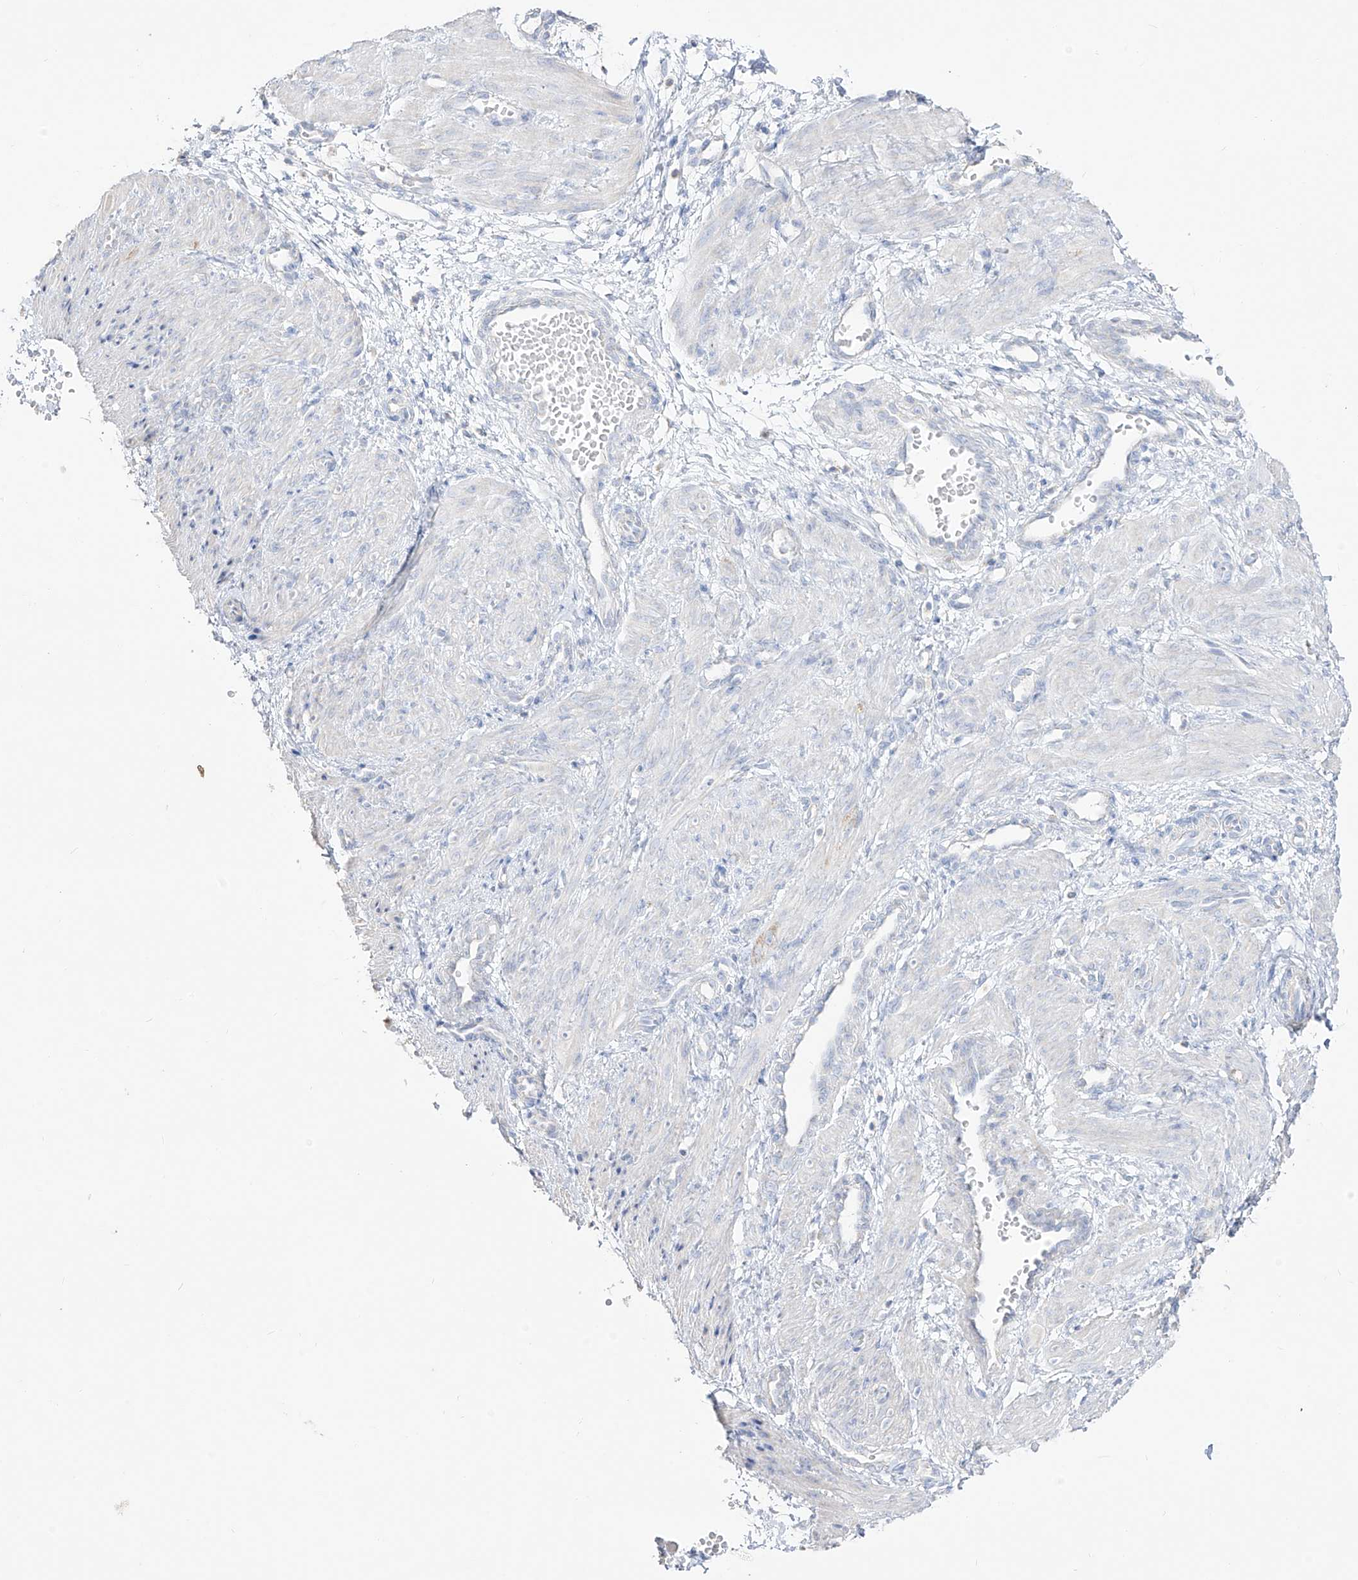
{"staining": {"intensity": "negative", "quantity": "none", "location": "none"}, "tissue": "smooth muscle", "cell_type": "Smooth muscle cells", "image_type": "normal", "snomed": [{"axis": "morphology", "description": "Normal tissue, NOS"}, {"axis": "topography", "description": "Endometrium"}], "caption": "Smooth muscle cells are negative for brown protein staining in normal smooth muscle. (DAB (3,3'-diaminobenzidine) immunohistochemistry, high magnification).", "gene": "RCHY1", "patient": {"sex": "female", "age": 33}}